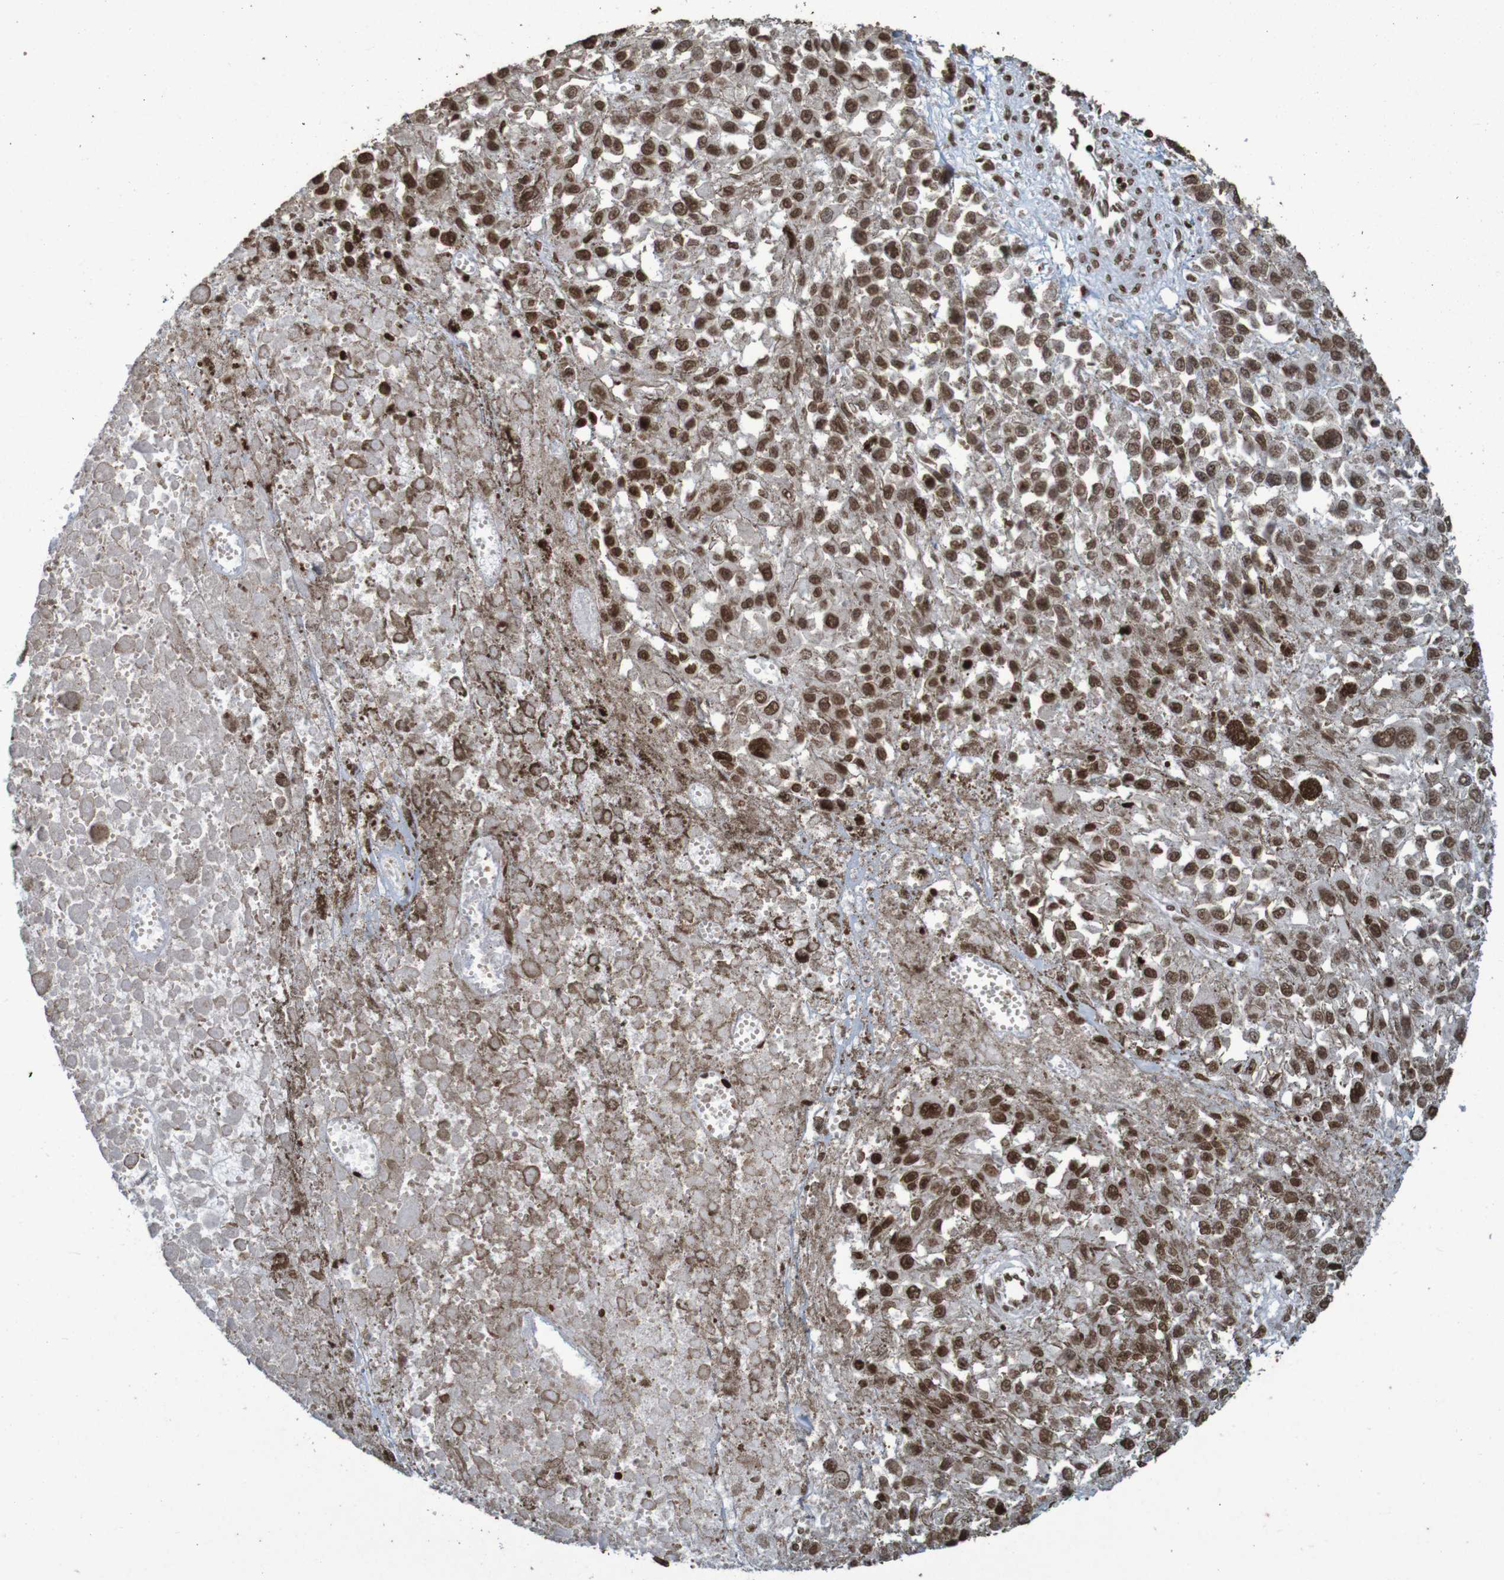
{"staining": {"intensity": "strong", "quantity": ">75%", "location": "nuclear"}, "tissue": "melanoma", "cell_type": "Tumor cells", "image_type": "cancer", "snomed": [{"axis": "morphology", "description": "Malignant melanoma, Metastatic site"}, {"axis": "topography", "description": "Lymph node"}], "caption": "Immunohistochemical staining of malignant melanoma (metastatic site) shows high levels of strong nuclear protein expression in approximately >75% of tumor cells. (brown staining indicates protein expression, while blue staining denotes nuclei).", "gene": "GFI1", "patient": {"sex": "male", "age": 59}}